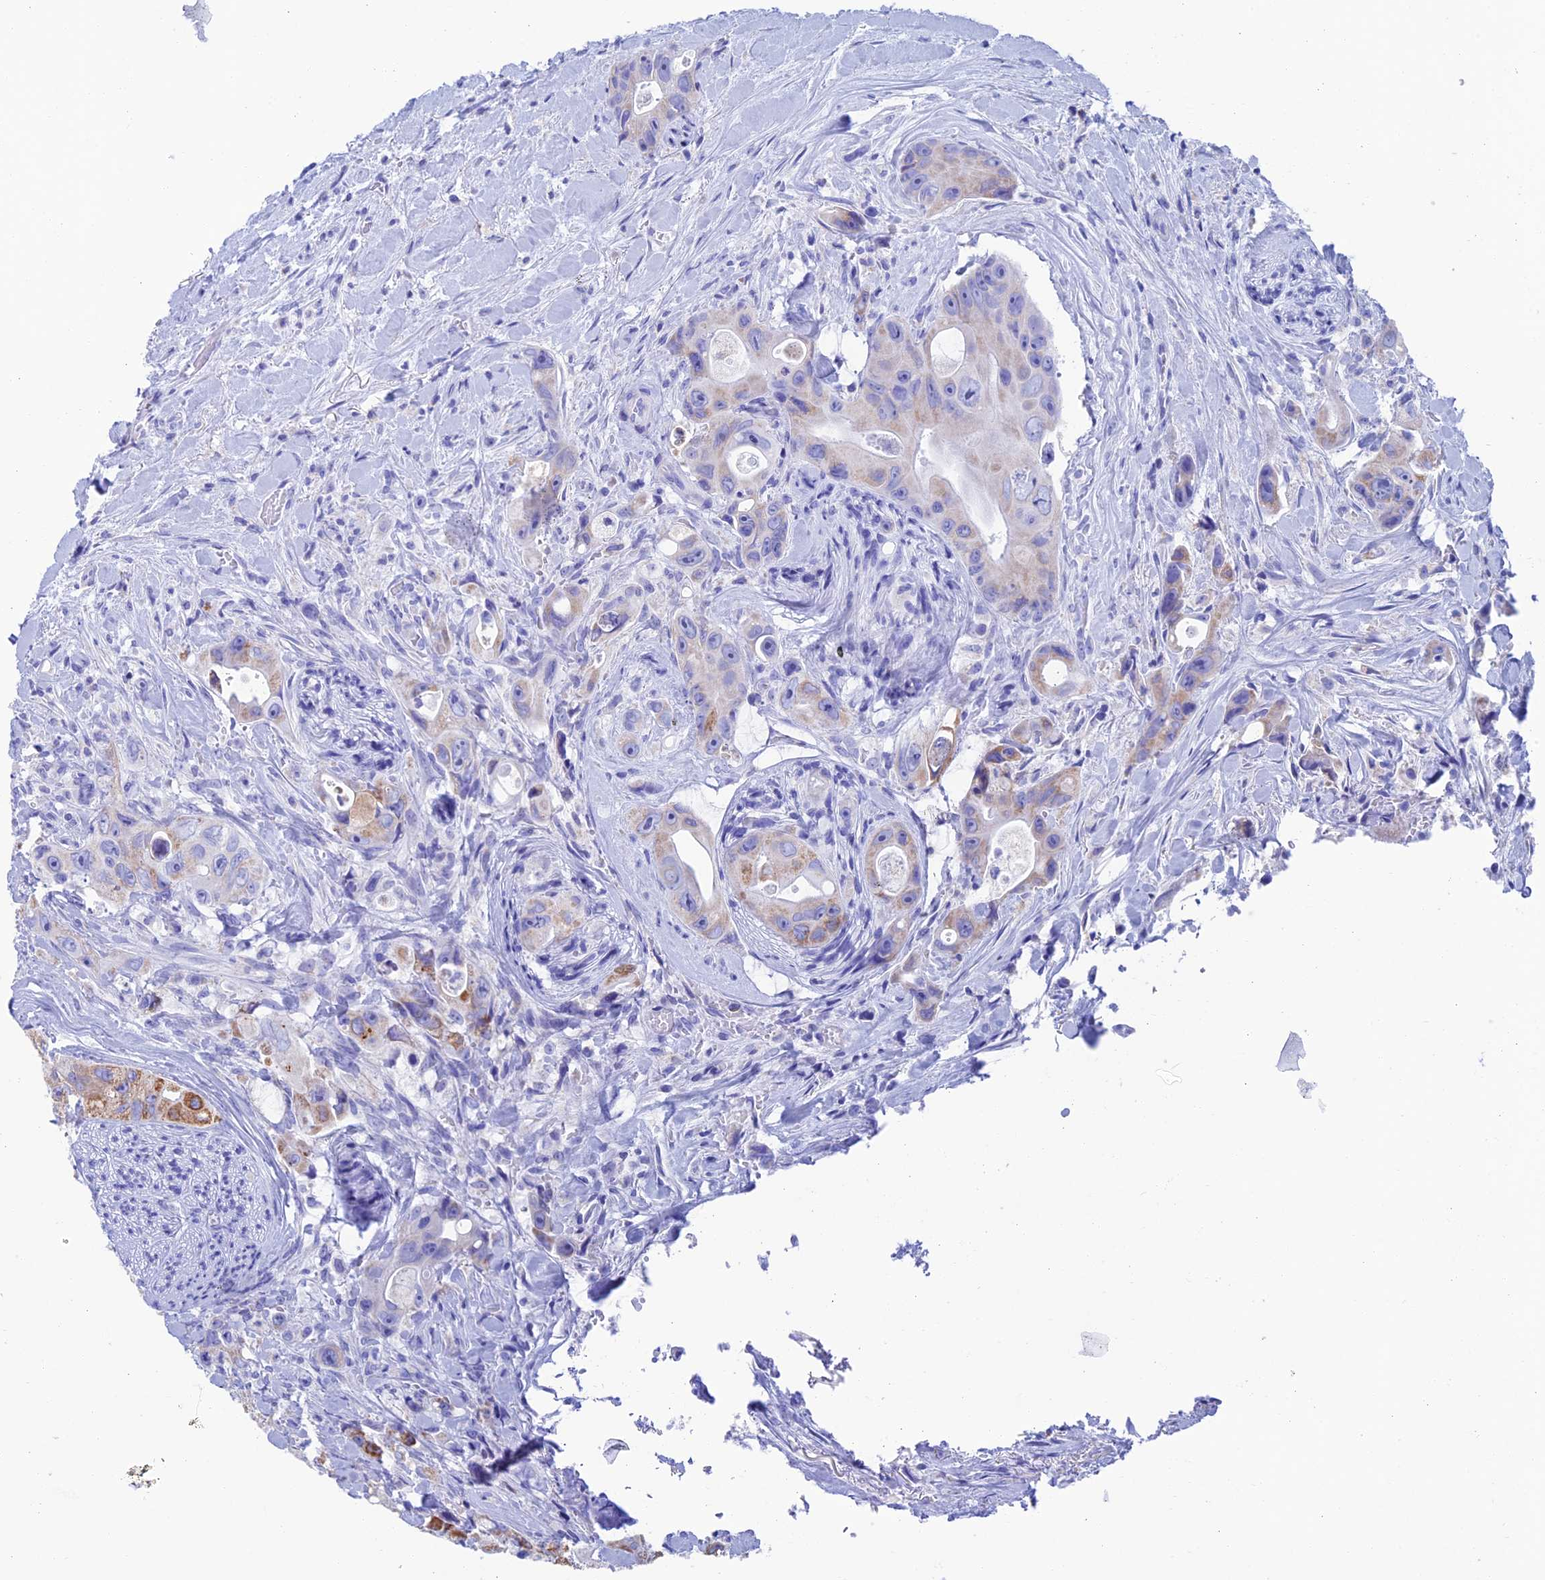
{"staining": {"intensity": "negative", "quantity": "none", "location": "none"}, "tissue": "colorectal cancer", "cell_type": "Tumor cells", "image_type": "cancer", "snomed": [{"axis": "morphology", "description": "Adenocarcinoma, NOS"}, {"axis": "topography", "description": "Colon"}], "caption": "Immunohistochemical staining of colorectal cancer exhibits no significant positivity in tumor cells. Brightfield microscopy of immunohistochemistry (IHC) stained with DAB (brown) and hematoxylin (blue), captured at high magnification.", "gene": "NXPE4", "patient": {"sex": "female", "age": 46}}